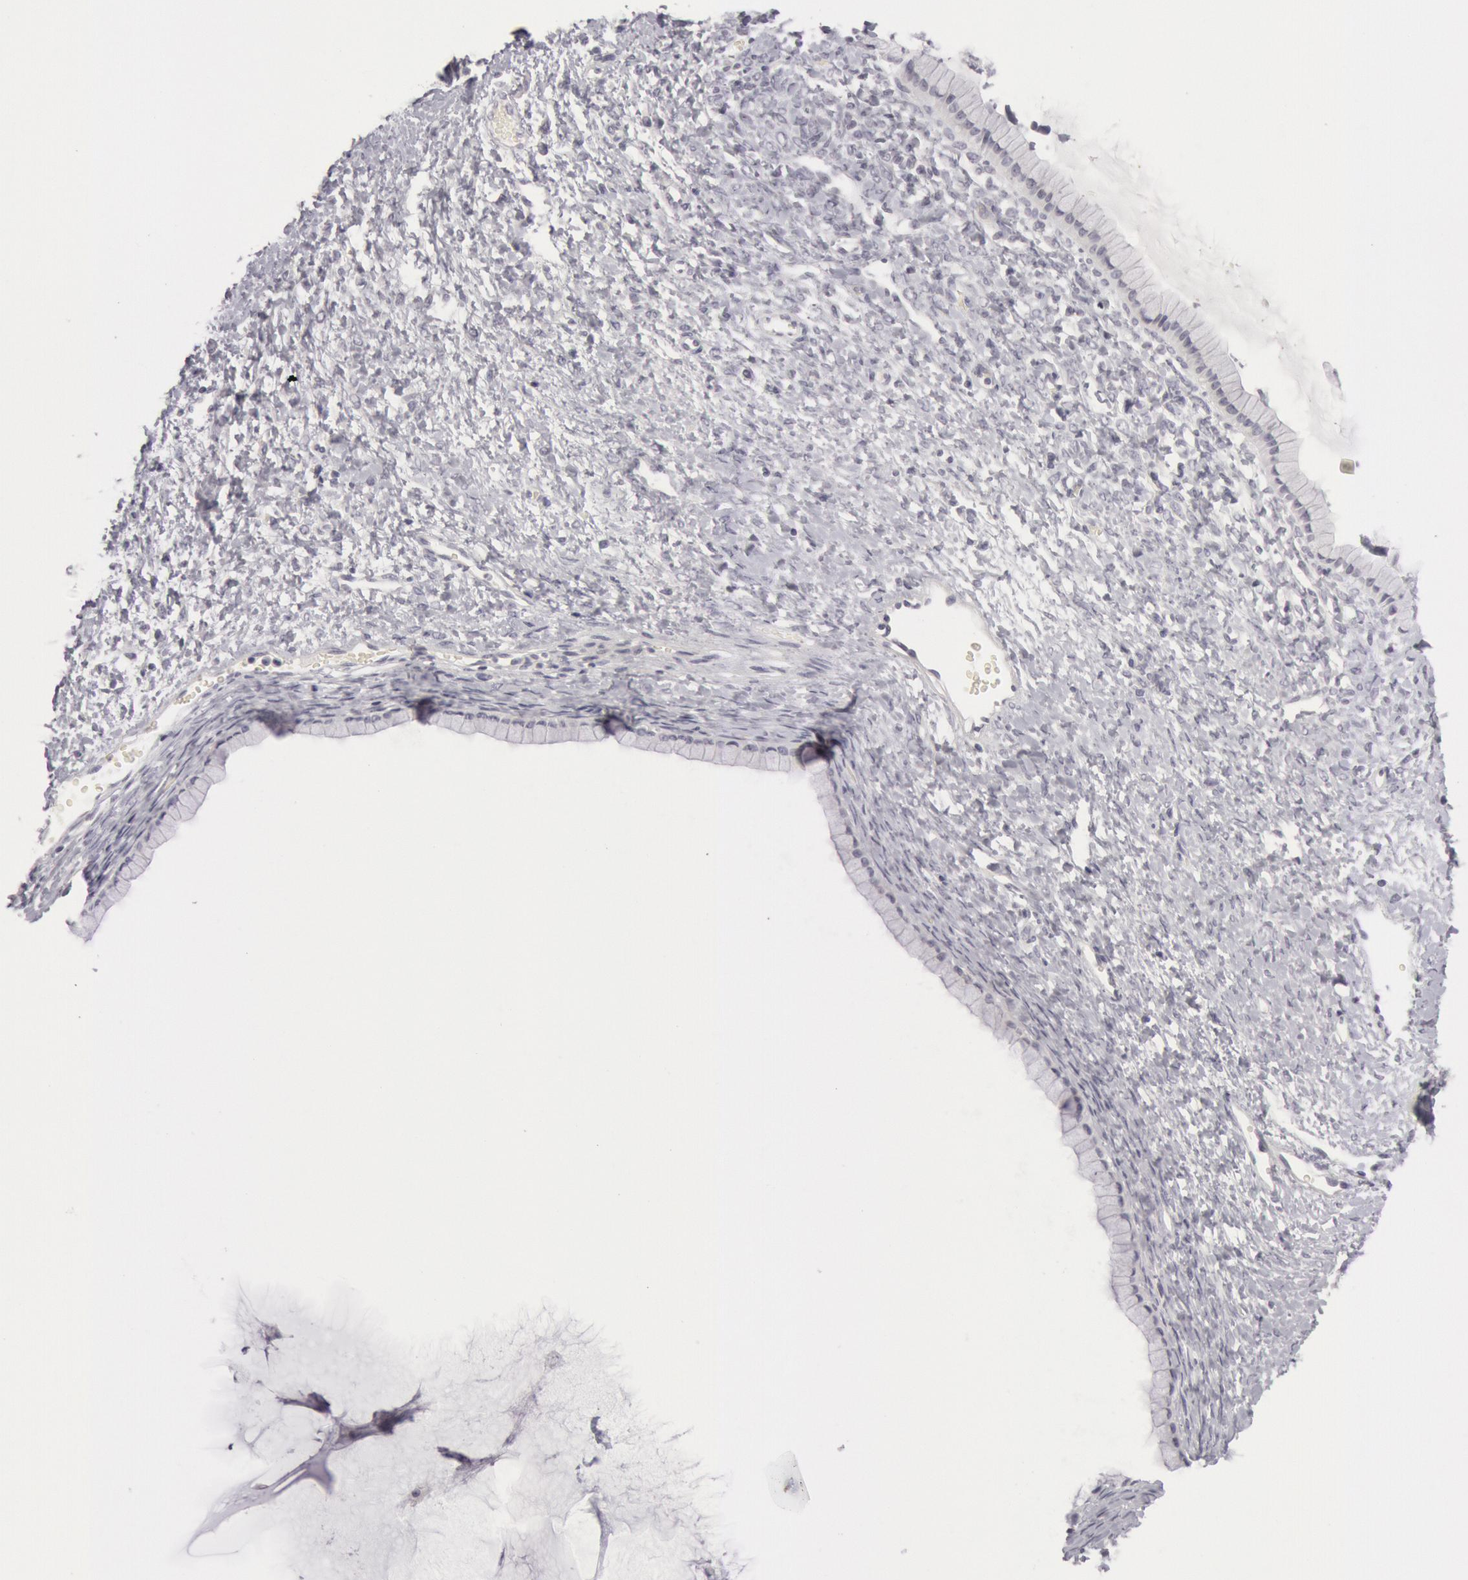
{"staining": {"intensity": "negative", "quantity": "none", "location": "none"}, "tissue": "ovarian cancer", "cell_type": "Tumor cells", "image_type": "cancer", "snomed": [{"axis": "morphology", "description": "Cystadenocarcinoma, mucinous, NOS"}, {"axis": "topography", "description": "Ovary"}], "caption": "Tumor cells show no significant protein staining in ovarian cancer (mucinous cystadenocarcinoma).", "gene": "KRT16", "patient": {"sex": "female", "age": 25}}